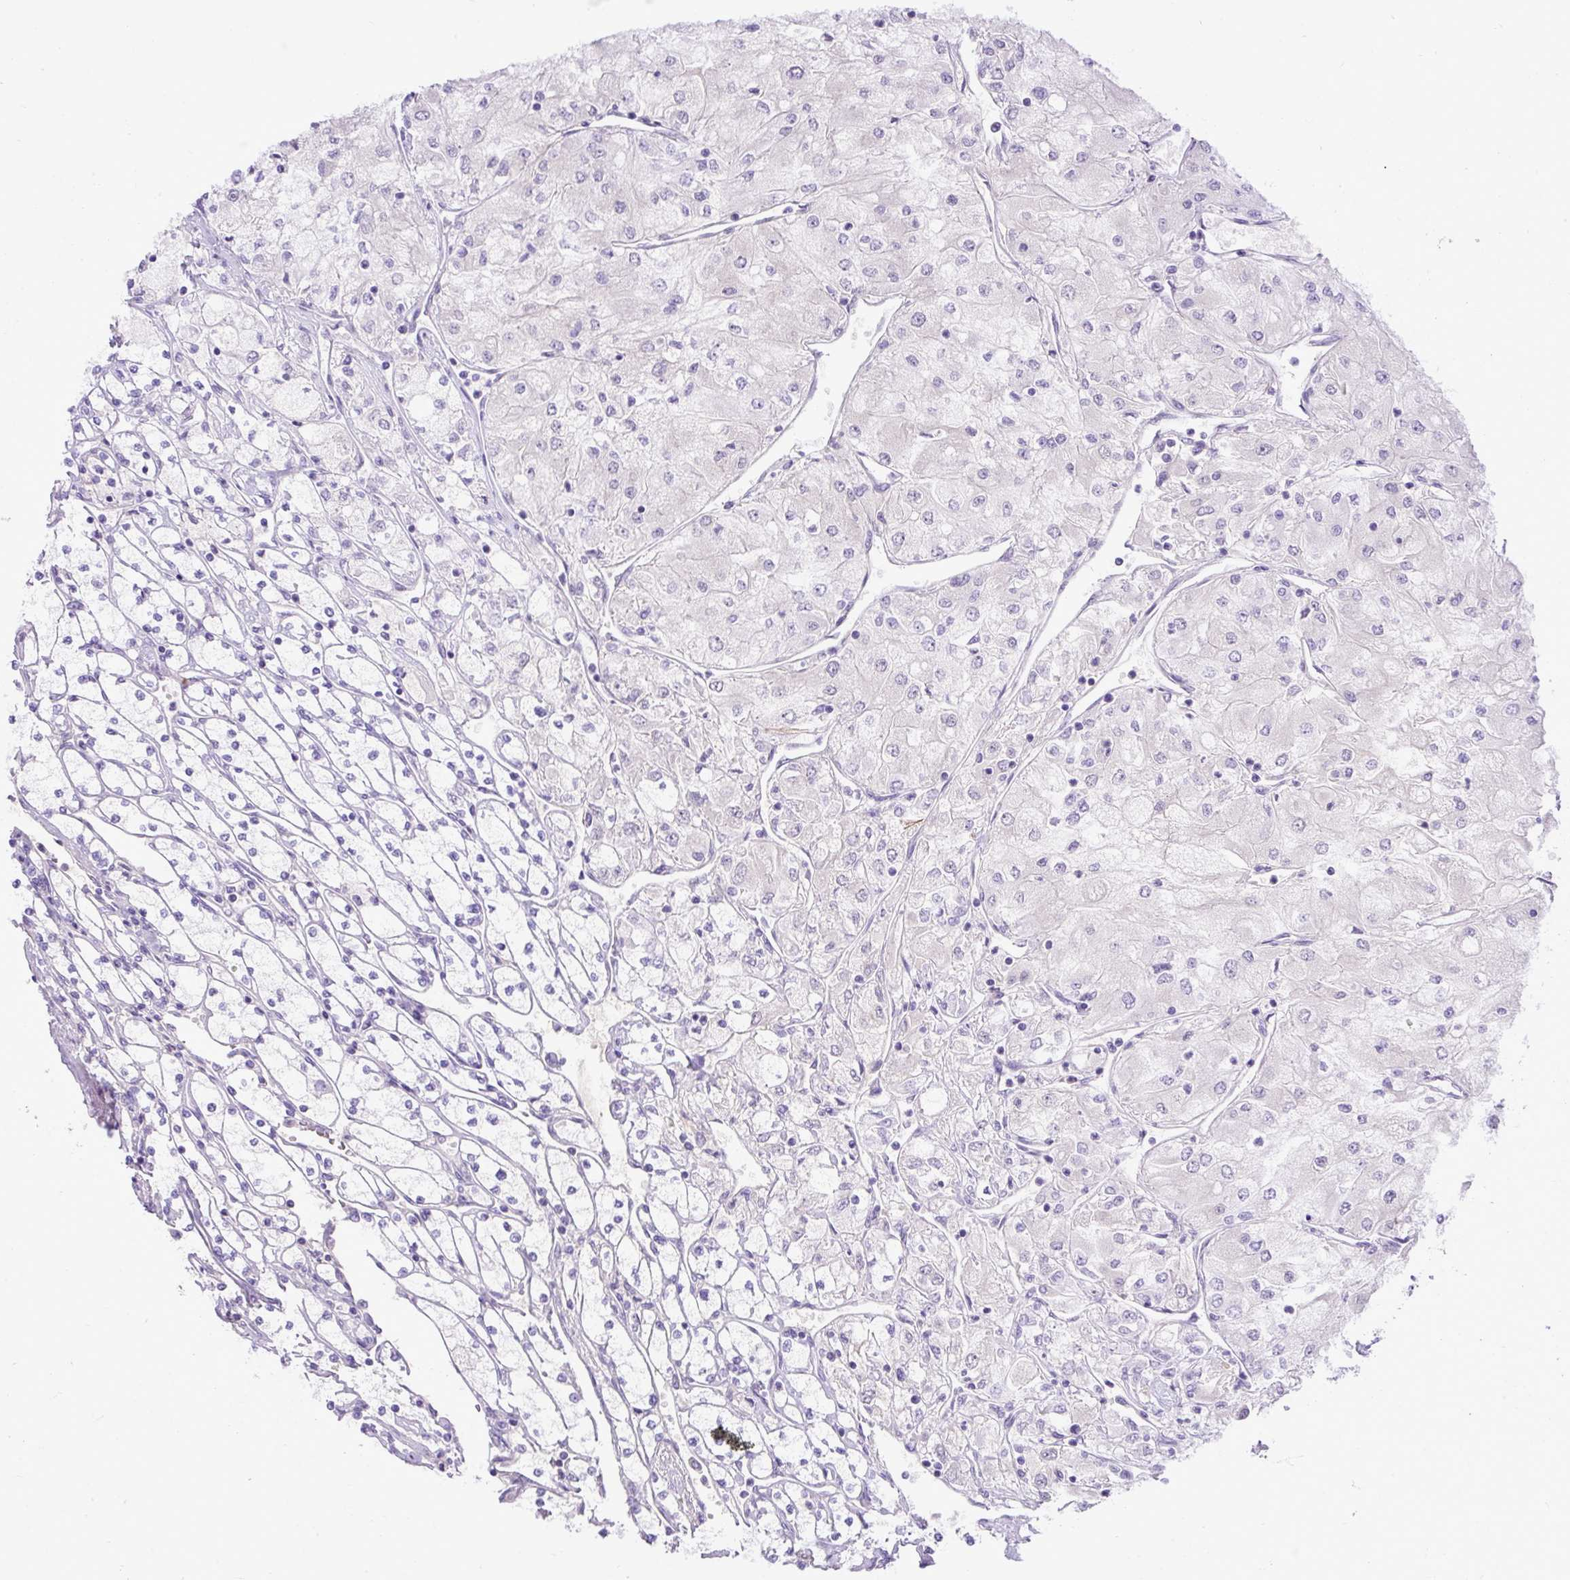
{"staining": {"intensity": "negative", "quantity": "none", "location": "none"}, "tissue": "renal cancer", "cell_type": "Tumor cells", "image_type": "cancer", "snomed": [{"axis": "morphology", "description": "Adenocarcinoma, NOS"}, {"axis": "topography", "description": "Kidney"}], "caption": "Micrograph shows no protein expression in tumor cells of renal cancer tissue. The staining is performed using DAB (3,3'-diaminobenzidine) brown chromogen with nuclei counter-stained in using hematoxylin.", "gene": "SPTBN5", "patient": {"sex": "male", "age": 80}}